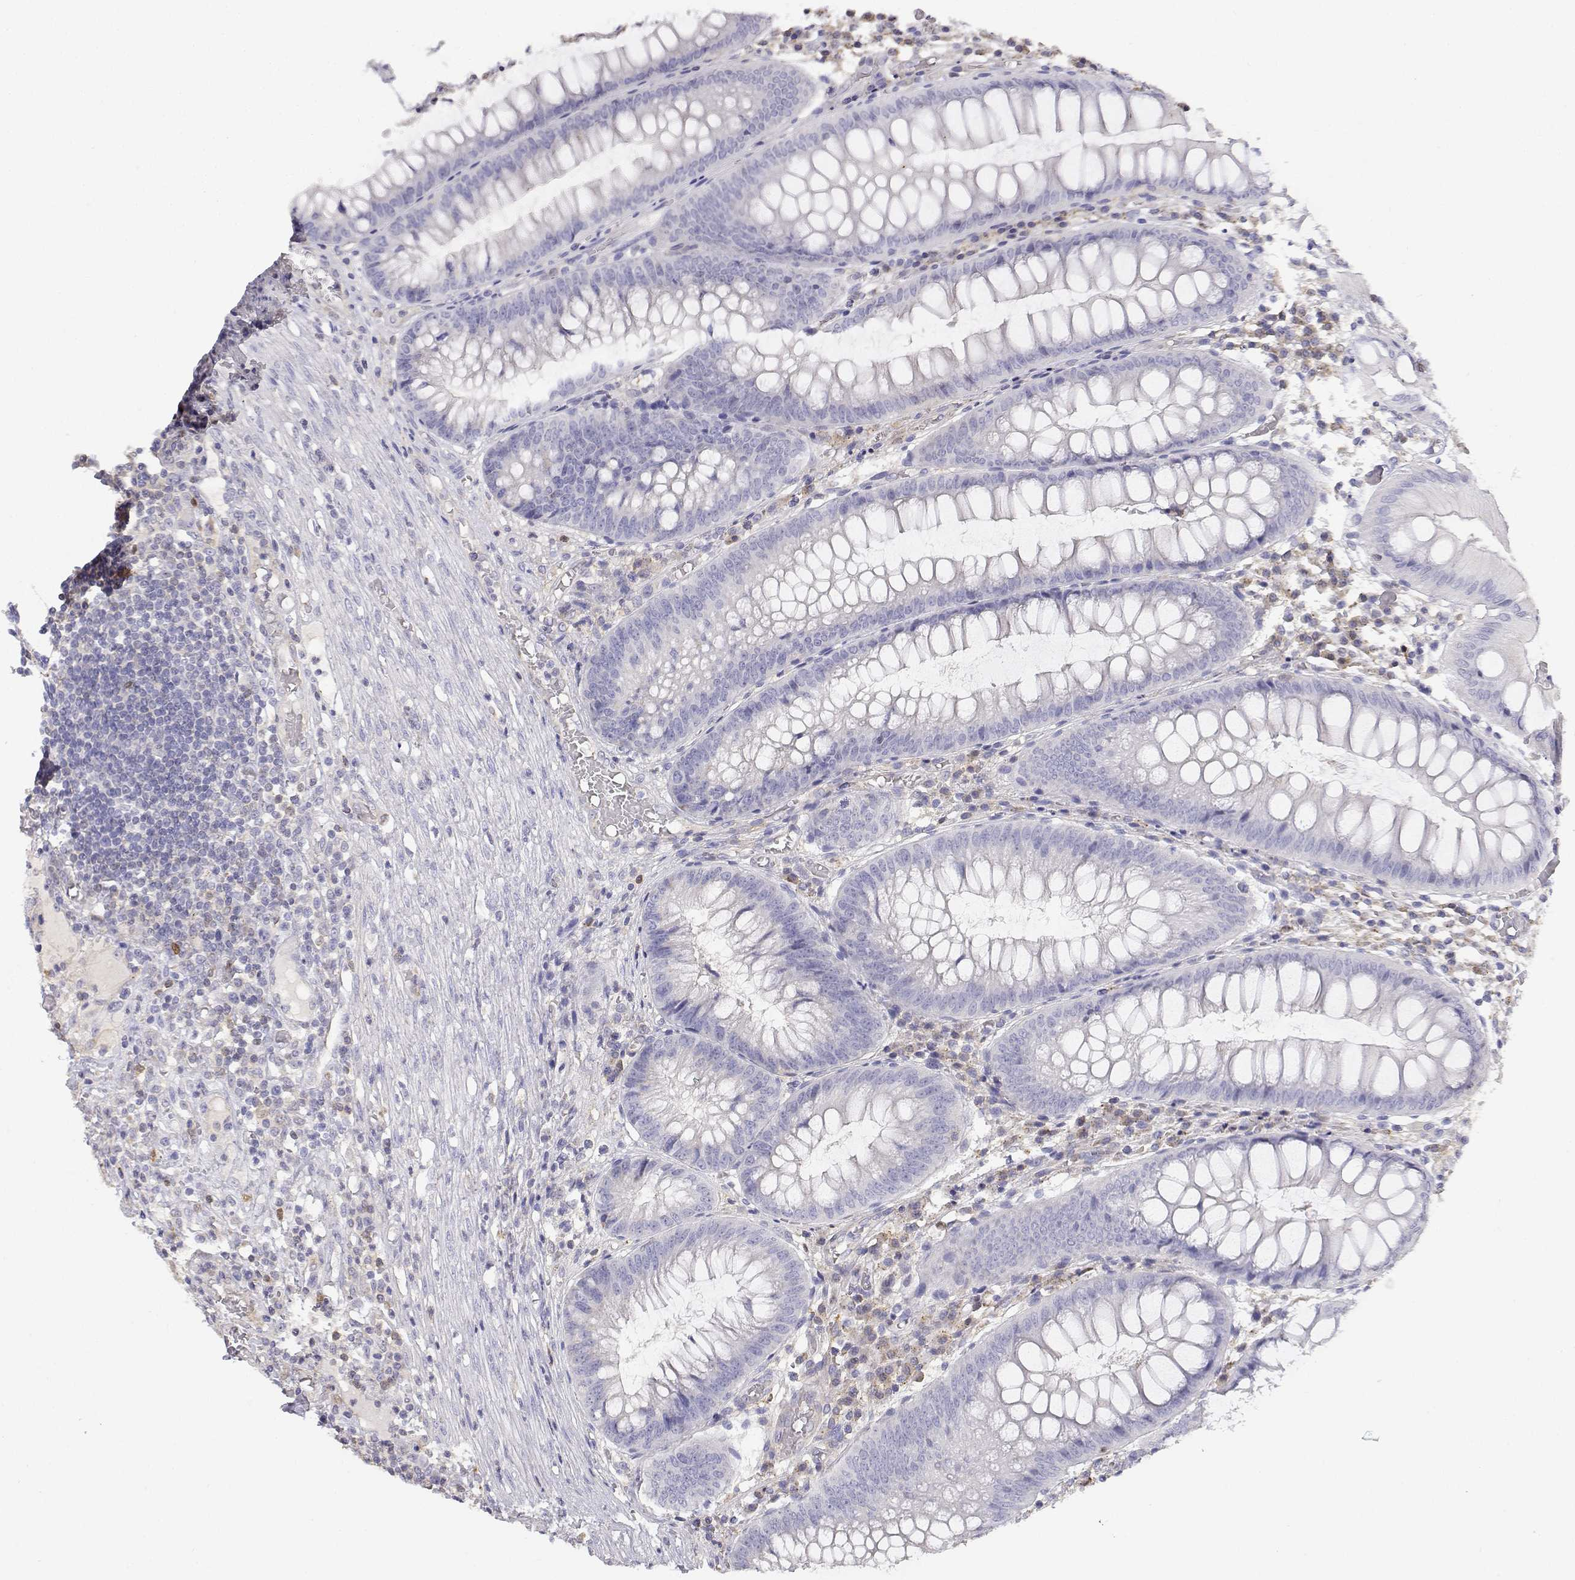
{"staining": {"intensity": "negative", "quantity": "none", "location": "none"}, "tissue": "appendix", "cell_type": "Glandular cells", "image_type": "normal", "snomed": [{"axis": "morphology", "description": "Normal tissue, NOS"}, {"axis": "morphology", "description": "Inflammation, NOS"}, {"axis": "topography", "description": "Appendix"}], "caption": "Human appendix stained for a protein using IHC displays no positivity in glandular cells.", "gene": "ADA", "patient": {"sex": "male", "age": 16}}